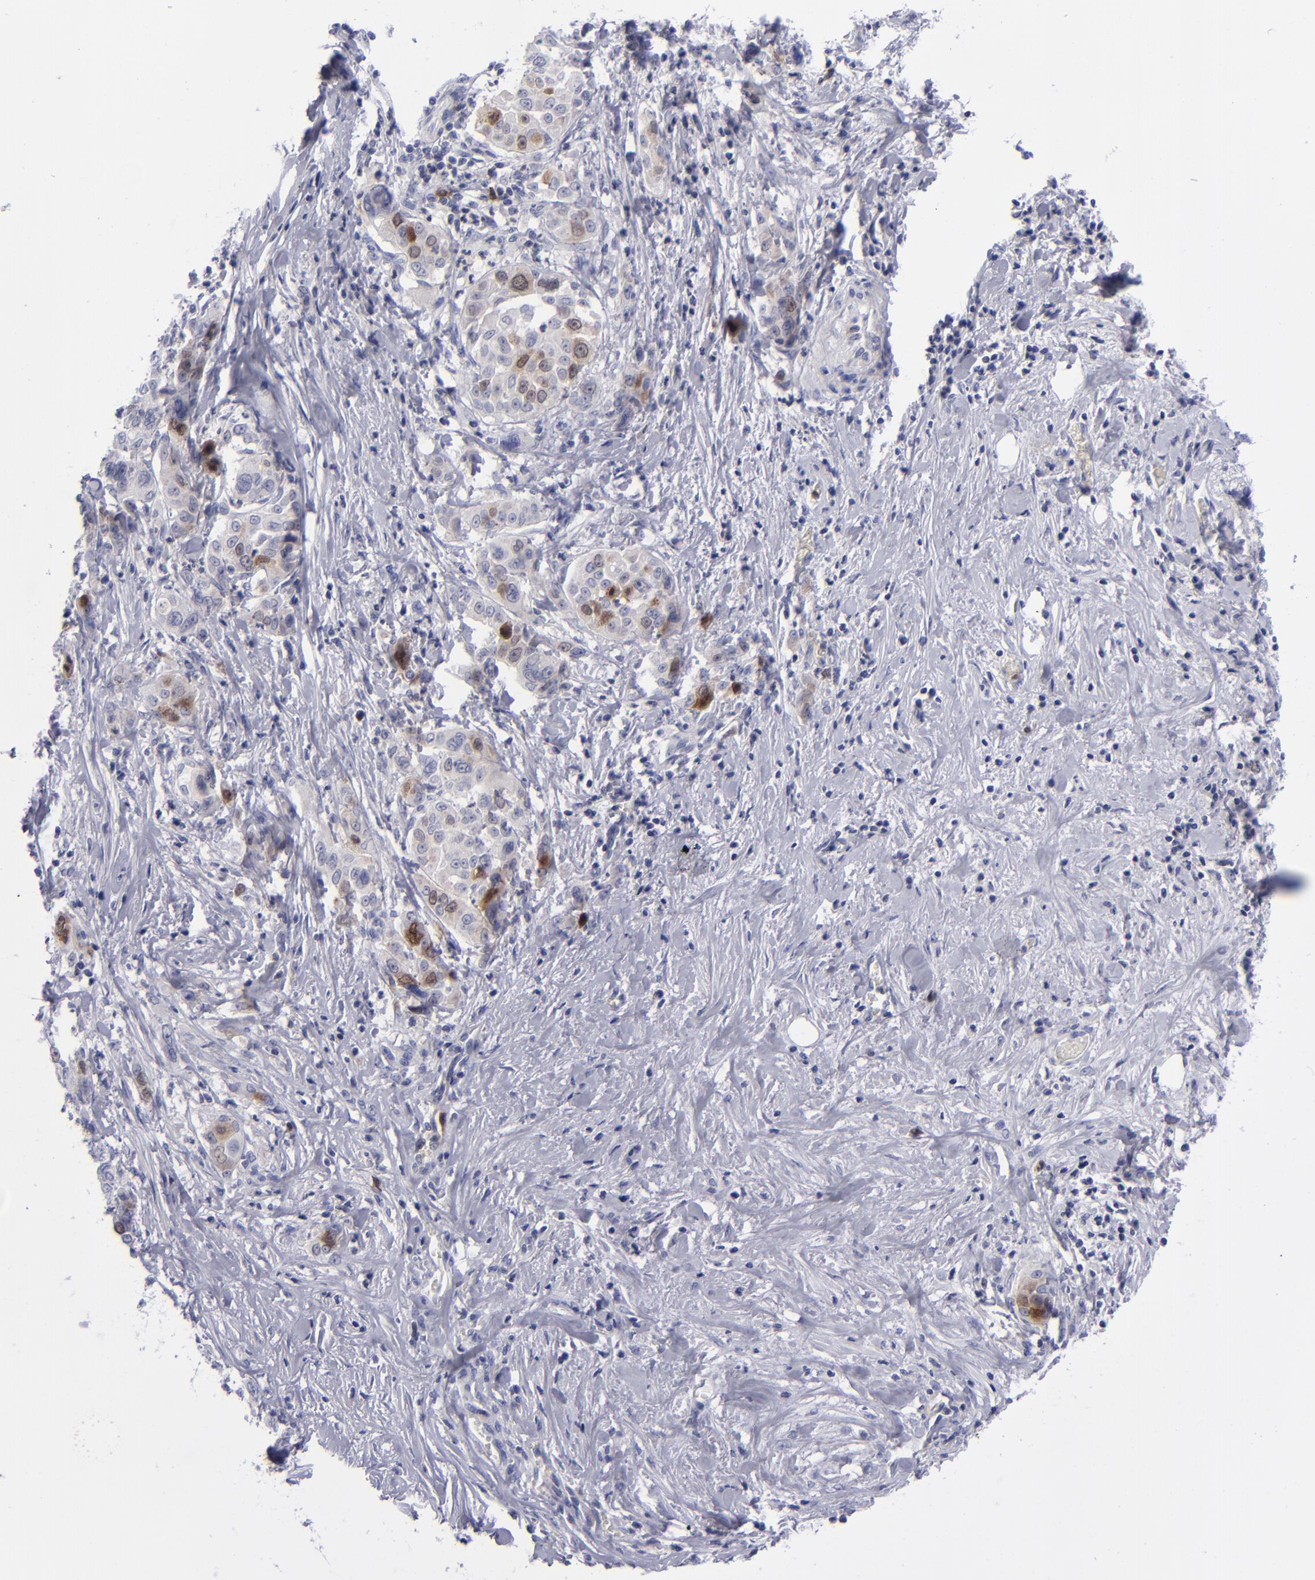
{"staining": {"intensity": "weak", "quantity": "<25%", "location": "nuclear"}, "tissue": "pancreatic cancer", "cell_type": "Tumor cells", "image_type": "cancer", "snomed": [{"axis": "morphology", "description": "Adenocarcinoma, NOS"}, {"axis": "topography", "description": "Pancreas"}], "caption": "Tumor cells are negative for protein expression in human pancreatic cancer (adenocarcinoma). (DAB immunohistochemistry, high magnification).", "gene": "AURKA", "patient": {"sex": "female", "age": 52}}